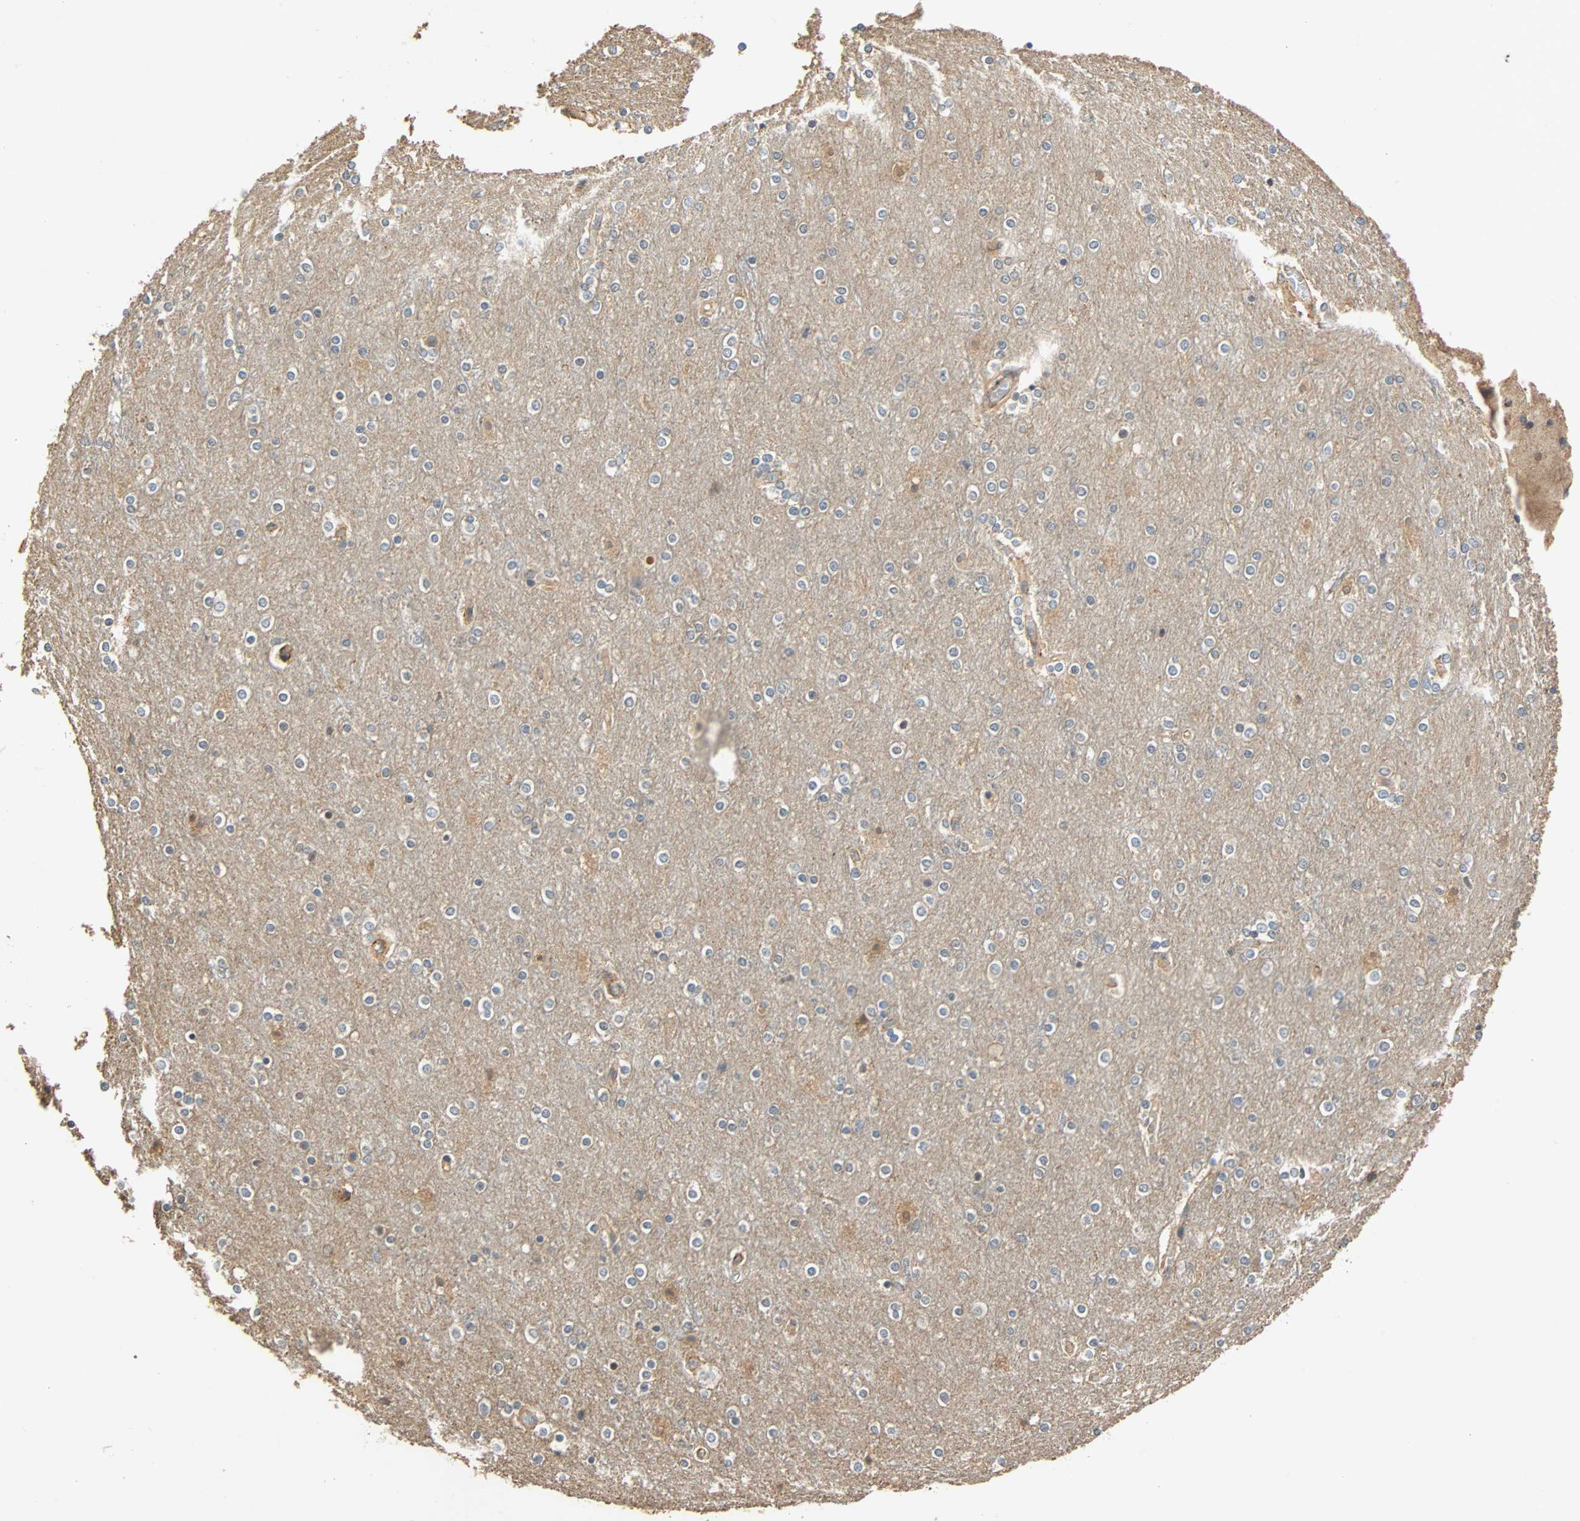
{"staining": {"intensity": "weak", "quantity": ">75%", "location": "cytoplasmic/membranous"}, "tissue": "cerebral cortex", "cell_type": "Endothelial cells", "image_type": "normal", "snomed": [{"axis": "morphology", "description": "Normal tissue, NOS"}, {"axis": "topography", "description": "Cerebral cortex"}], "caption": "Cerebral cortex stained for a protein (brown) exhibits weak cytoplasmic/membranous positive staining in about >75% of endothelial cells.", "gene": "QSER1", "patient": {"sex": "female", "age": 54}}